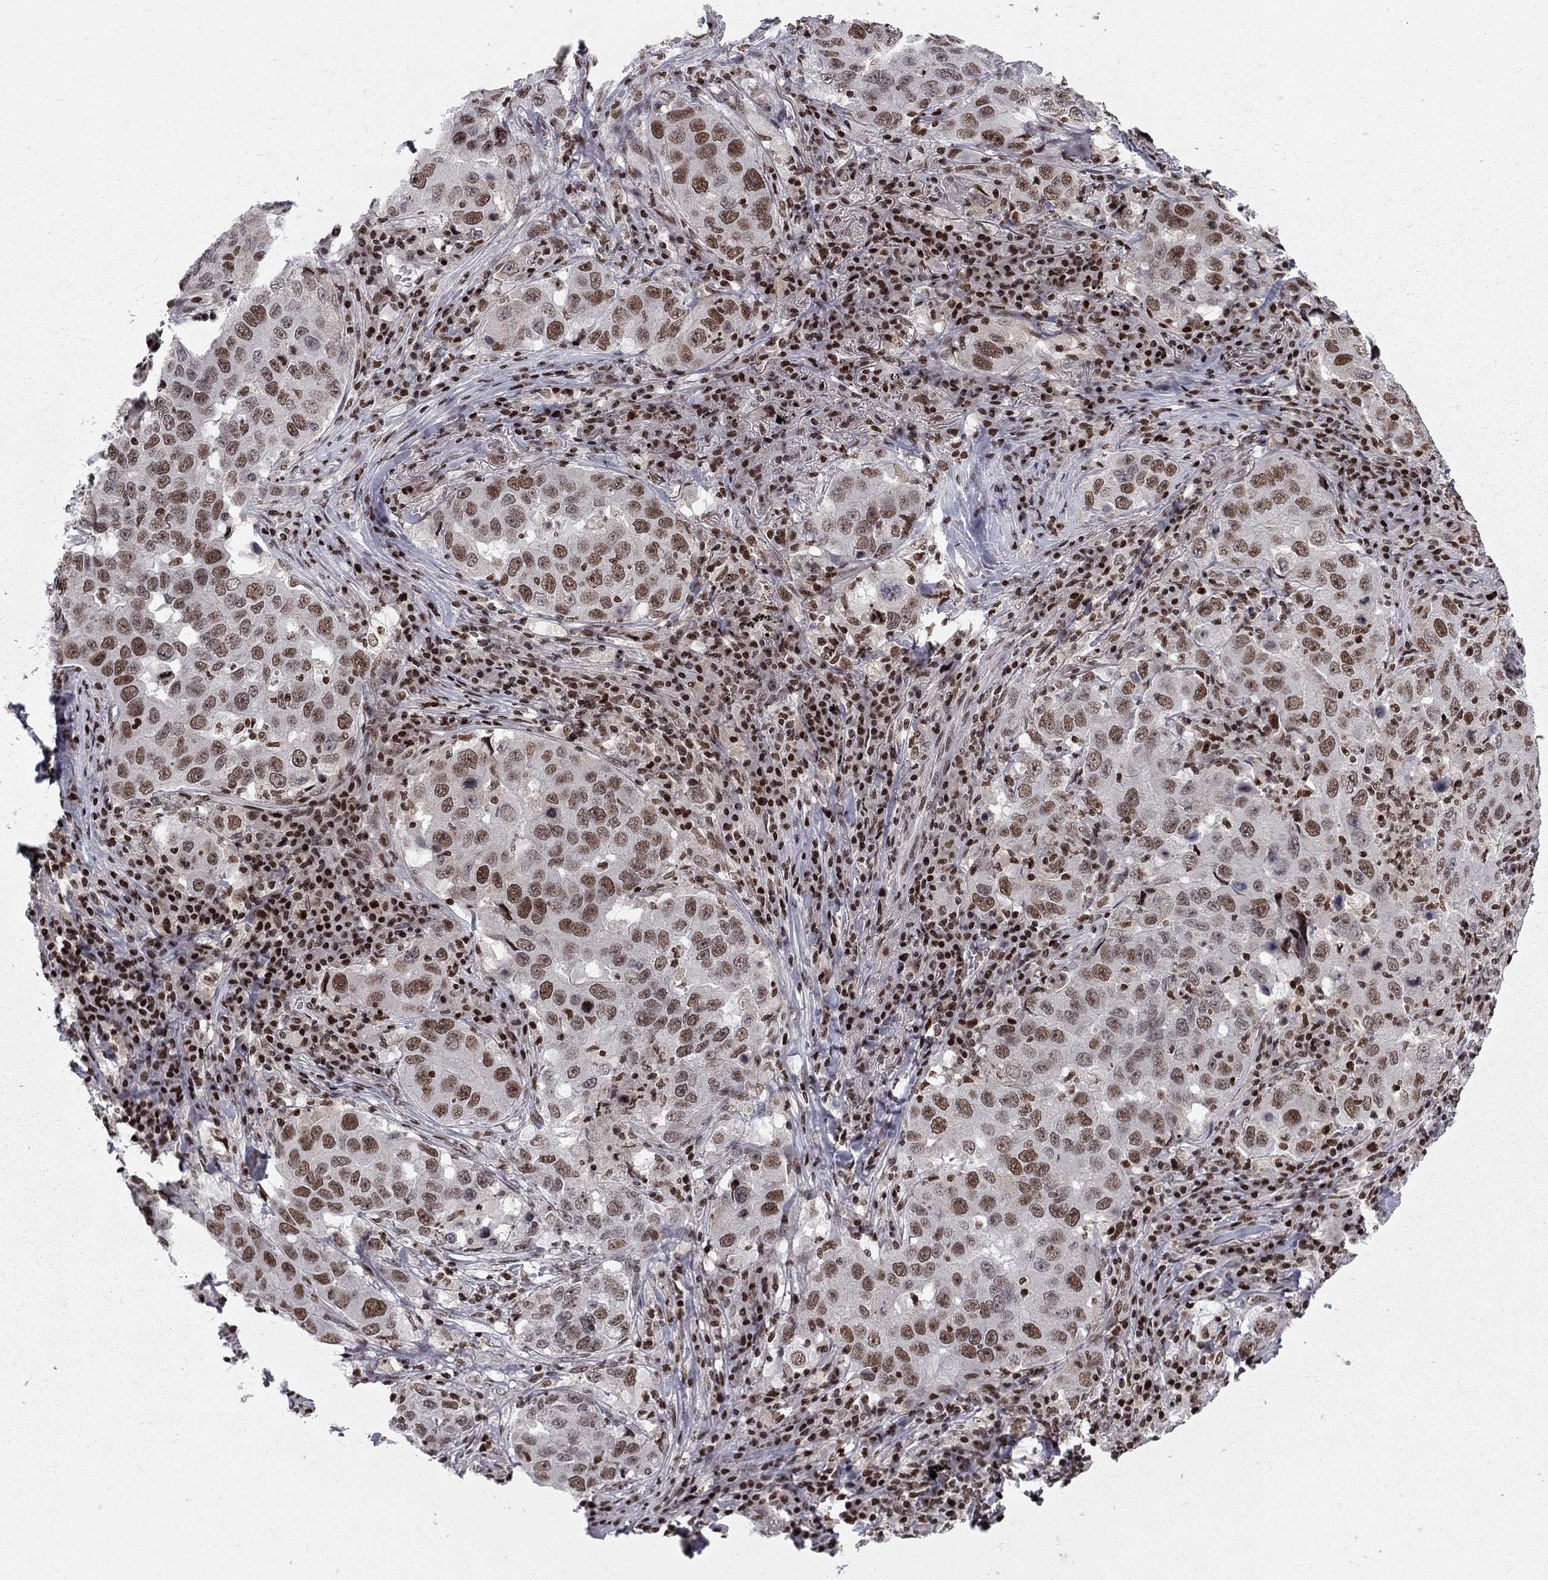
{"staining": {"intensity": "strong", "quantity": ">75%", "location": "nuclear"}, "tissue": "lung cancer", "cell_type": "Tumor cells", "image_type": "cancer", "snomed": [{"axis": "morphology", "description": "Adenocarcinoma, NOS"}, {"axis": "topography", "description": "Lung"}], "caption": "High-power microscopy captured an immunohistochemistry photomicrograph of lung cancer, revealing strong nuclear expression in approximately >75% of tumor cells.", "gene": "RNASEH2C", "patient": {"sex": "male", "age": 73}}